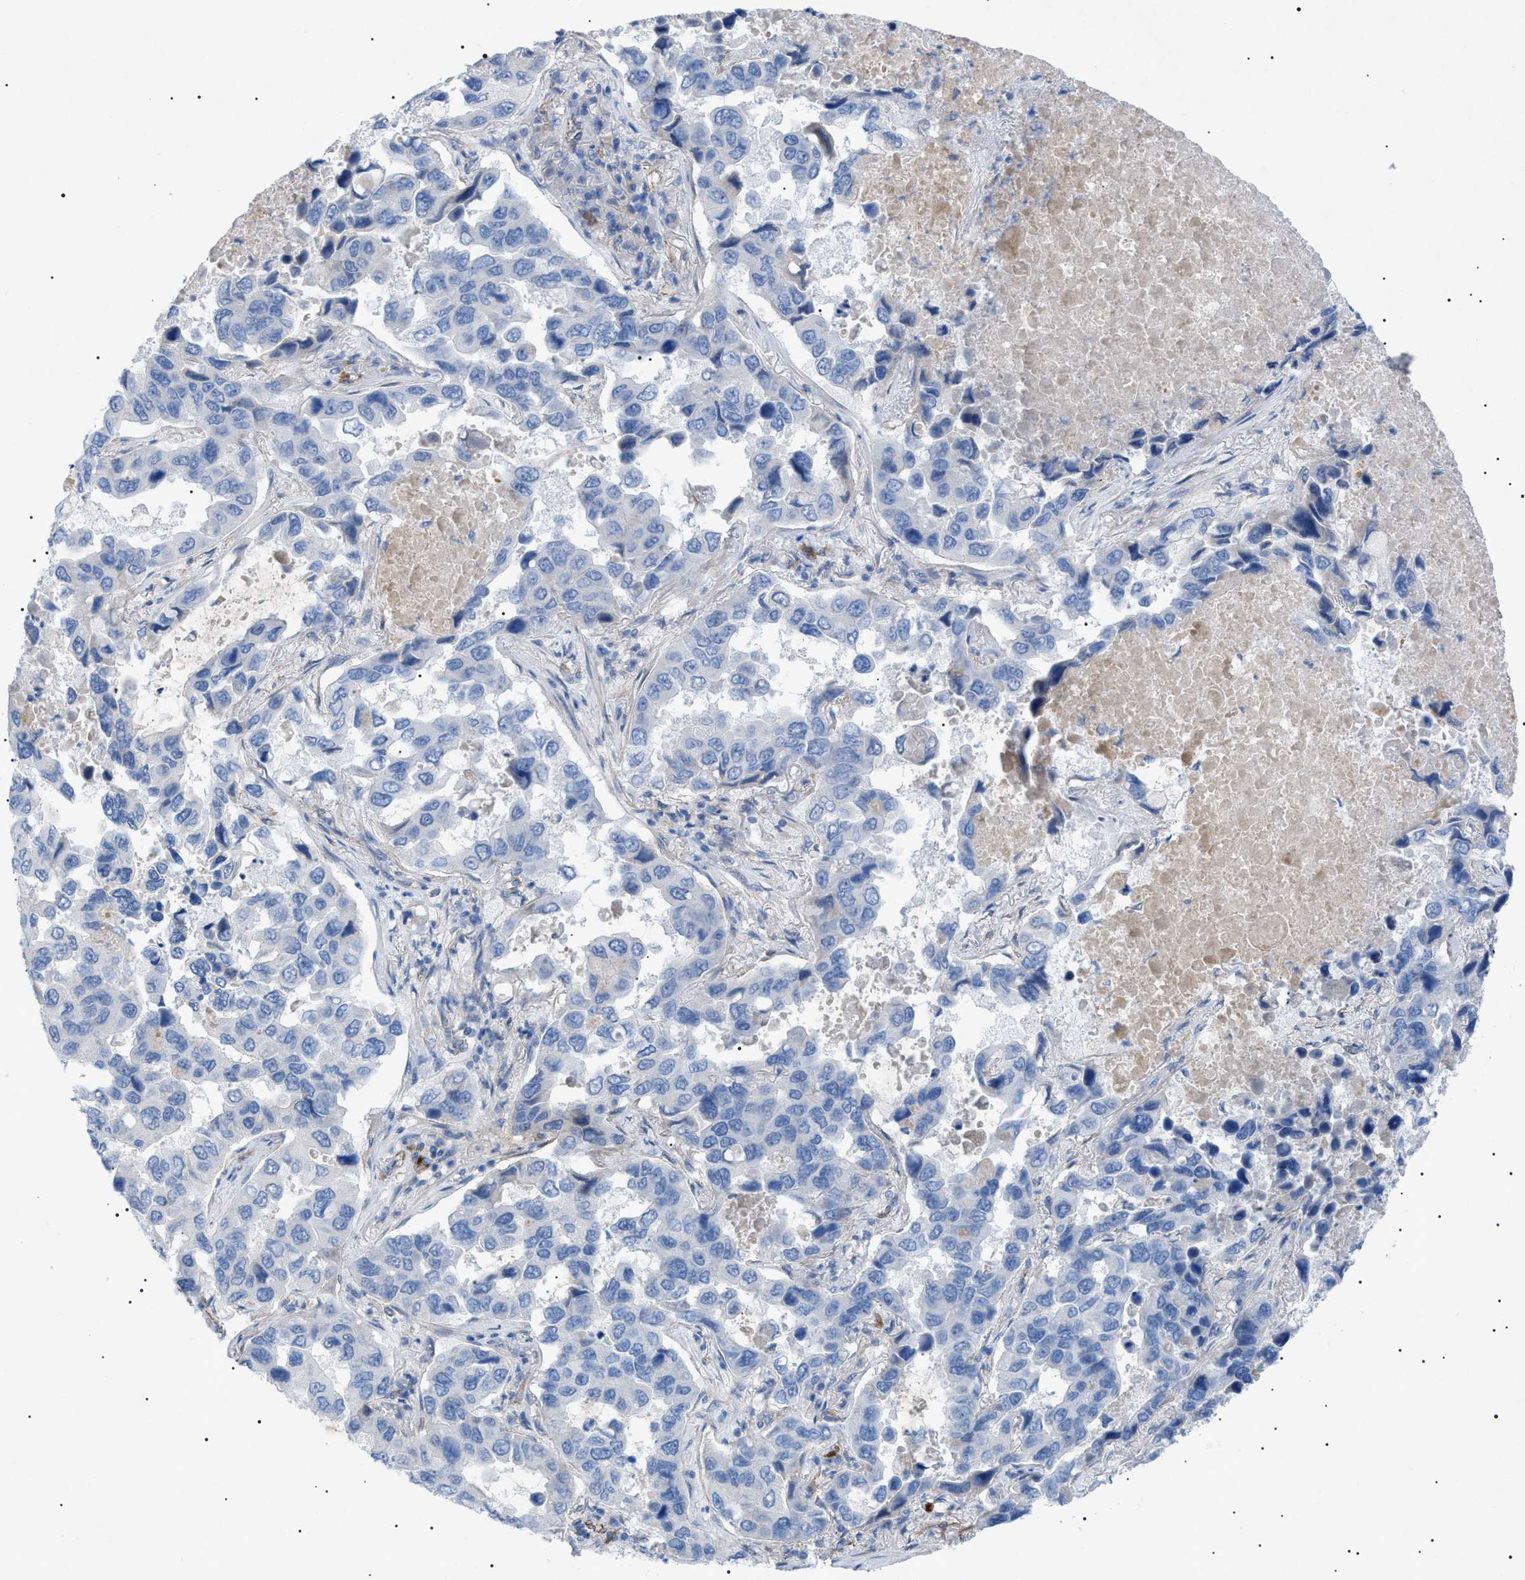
{"staining": {"intensity": "negative", "quantity": "none", "location": "none"}, "tissue": "lung cancer", "cell_type": "Tumor cells", "image_type": "cancer", "snomed": [{"axis": "morphology", "description": "Adenocarcinoma, NOS"}, {"axis": "topography", "description": "Lung"}], "caption": "DAB immunohistochemical staining of human lung cancer displays no significant staining in tumor cells.", "gene": "ADAMTS1", "patient": {"sex": "male", "age": 64}}